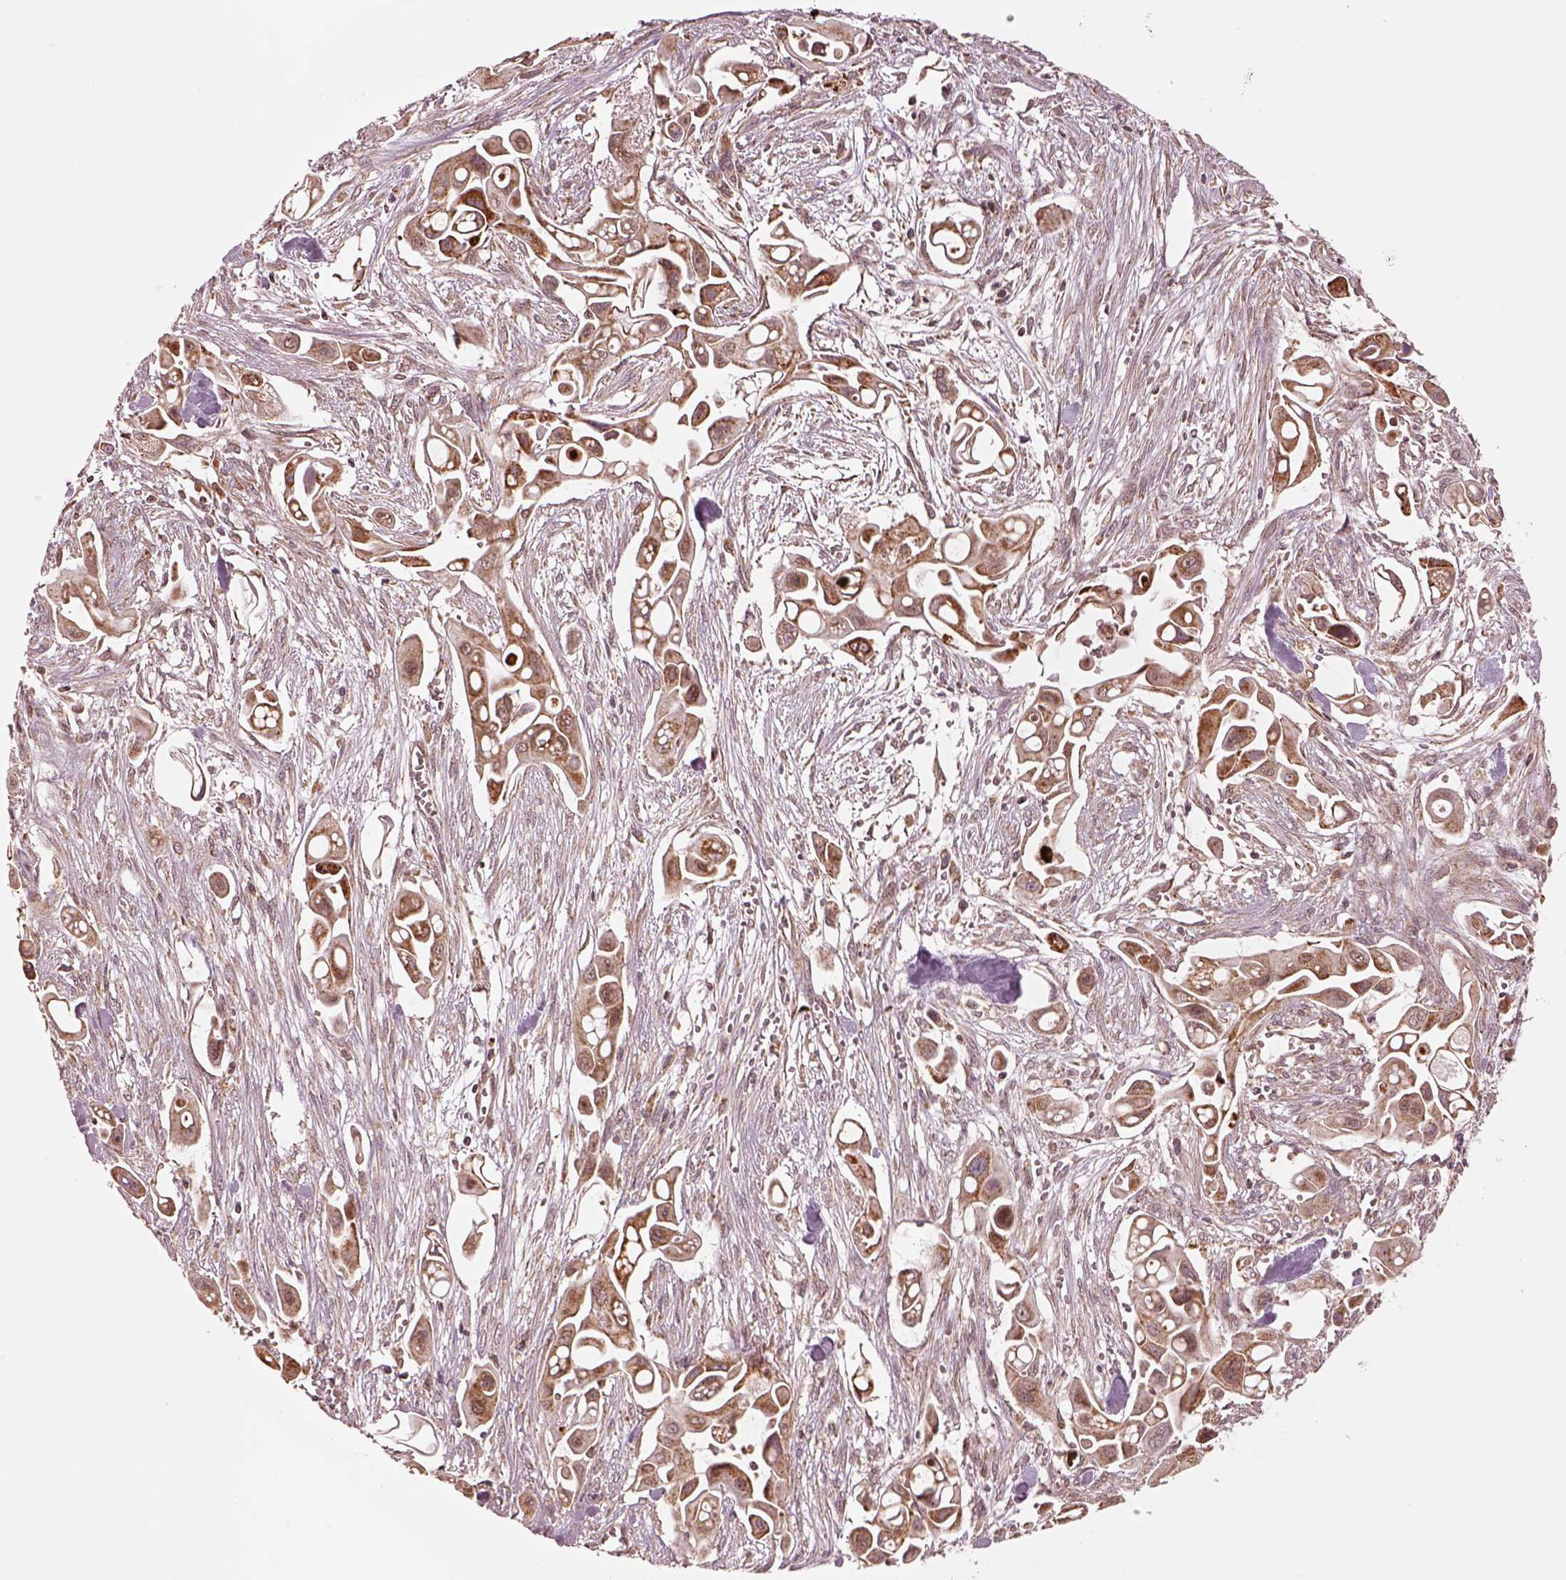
{"staining": {"intensity": "moderate", "quantity": ">75%", "location": "cytoplasmic/membranous"}, "tissue": "pancreatic cancer", "cell_type": "Tumor cells", "image_type": "cancer", "snomed": [{"axis": "morphology", "description": "Adenocarcinoma, NOS"}, {"axis": "topography", "description": "Pancreas"}], "caption": "Immunohistochemistry (IHC) of pancreatic cancer demonstrates medium levels of moderate cytoplasmic/membranous expression in approximately >75% of tumor cells.", "gene": "SEL1L3", "patient": {"sex": "male", "age": 50}}